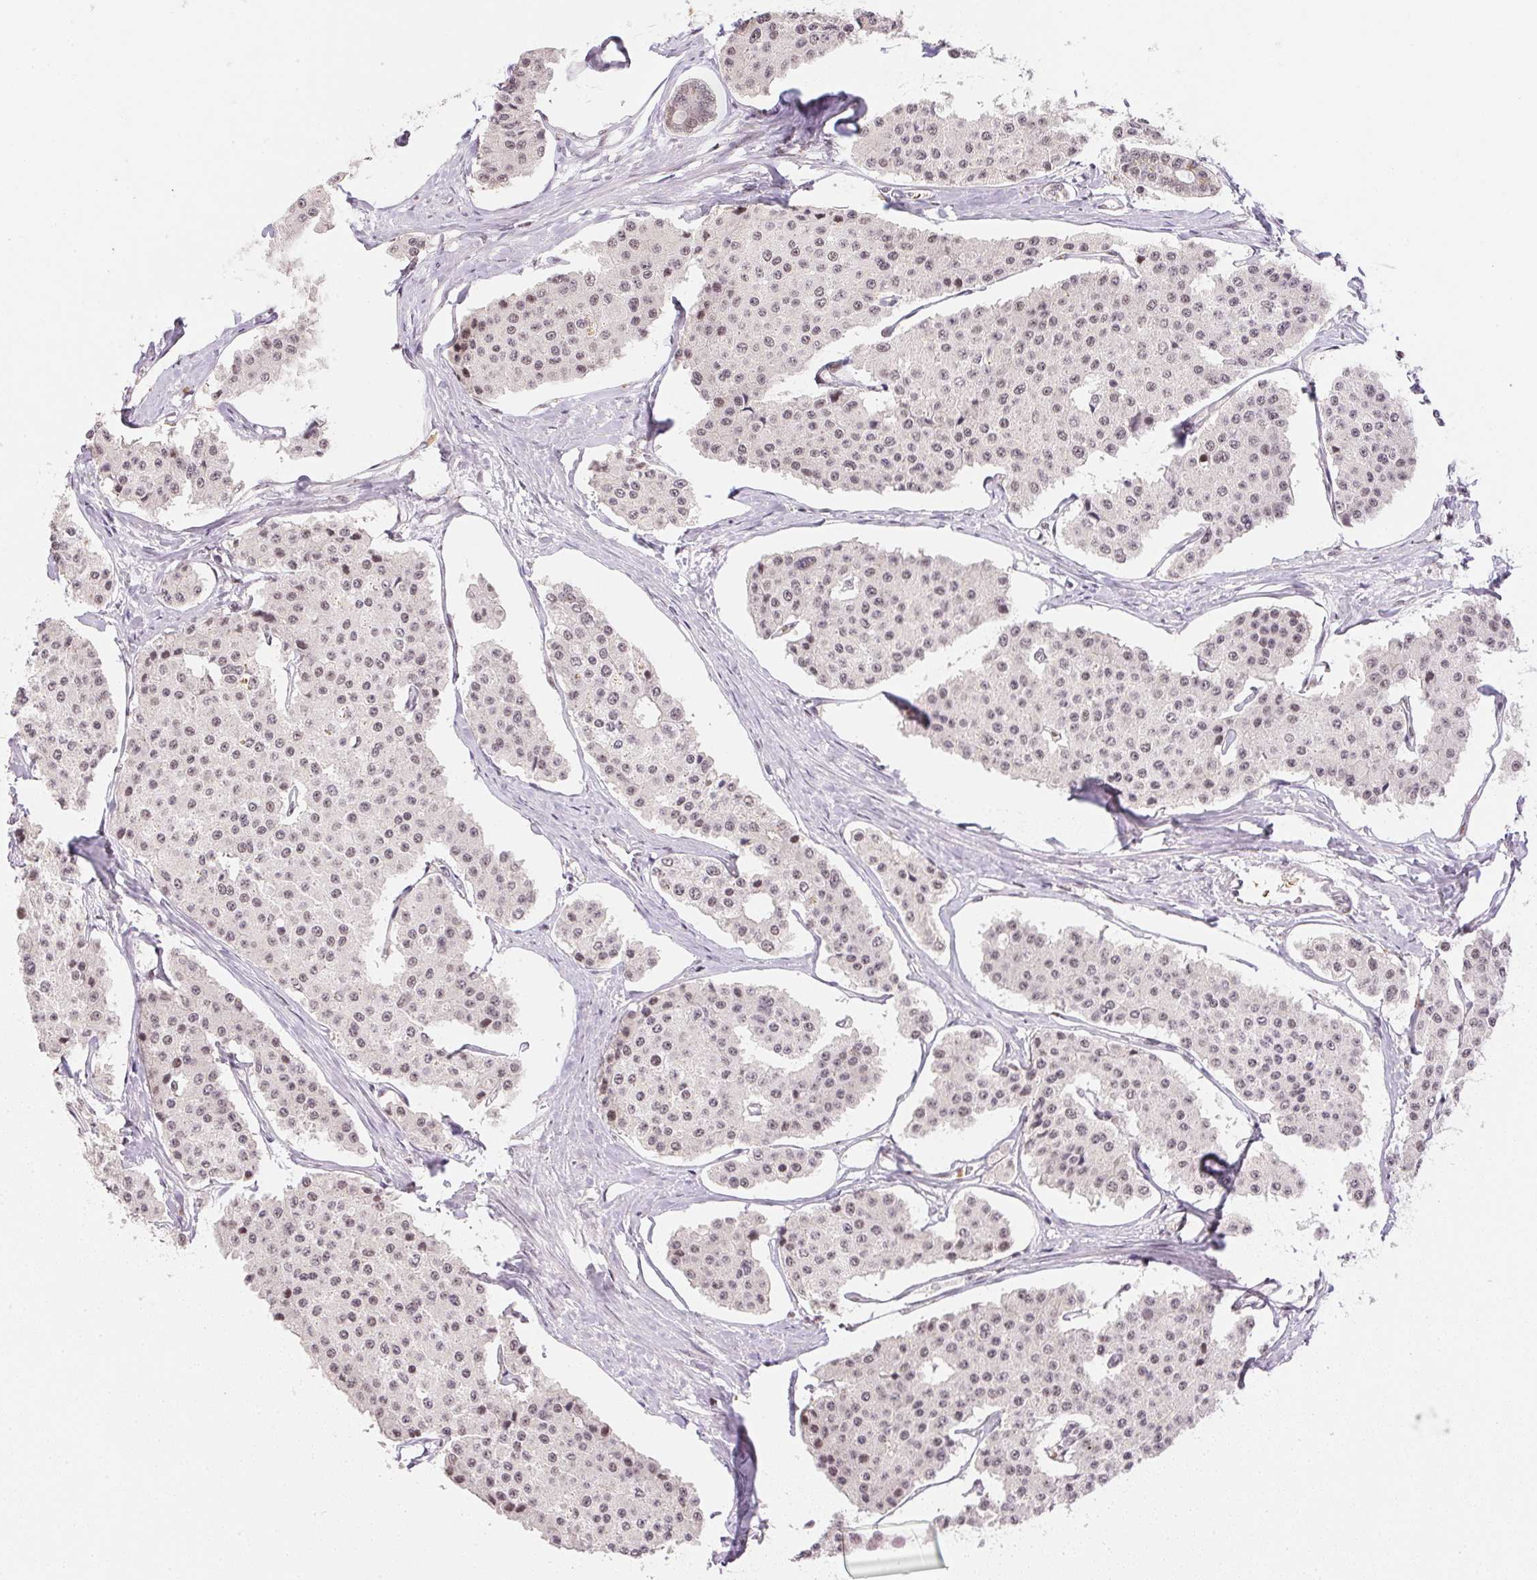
{"staining": {"intensity": "weak", "quantity": "25%-75%", "location": "nuclear"}, "tissue": "carcinoid", "cell_type": "Tumor cells", "image_type": "cancer", "snomed": [{"axis": "morphology", "description": "Carcinoid, malignant, NOS"}, {"axis": "topography", "description": "Small intestine"}], "caption": "Brown immunohistochemical staining in human carcinoid demonstrates weak nuclear positivity in about 25%-75% of tumor cells. The protein of interest is shown in brown color, while the nuclei are stained blue.", "gene": "KDM4D", "patient": {"sex": "female", "age": 65}}